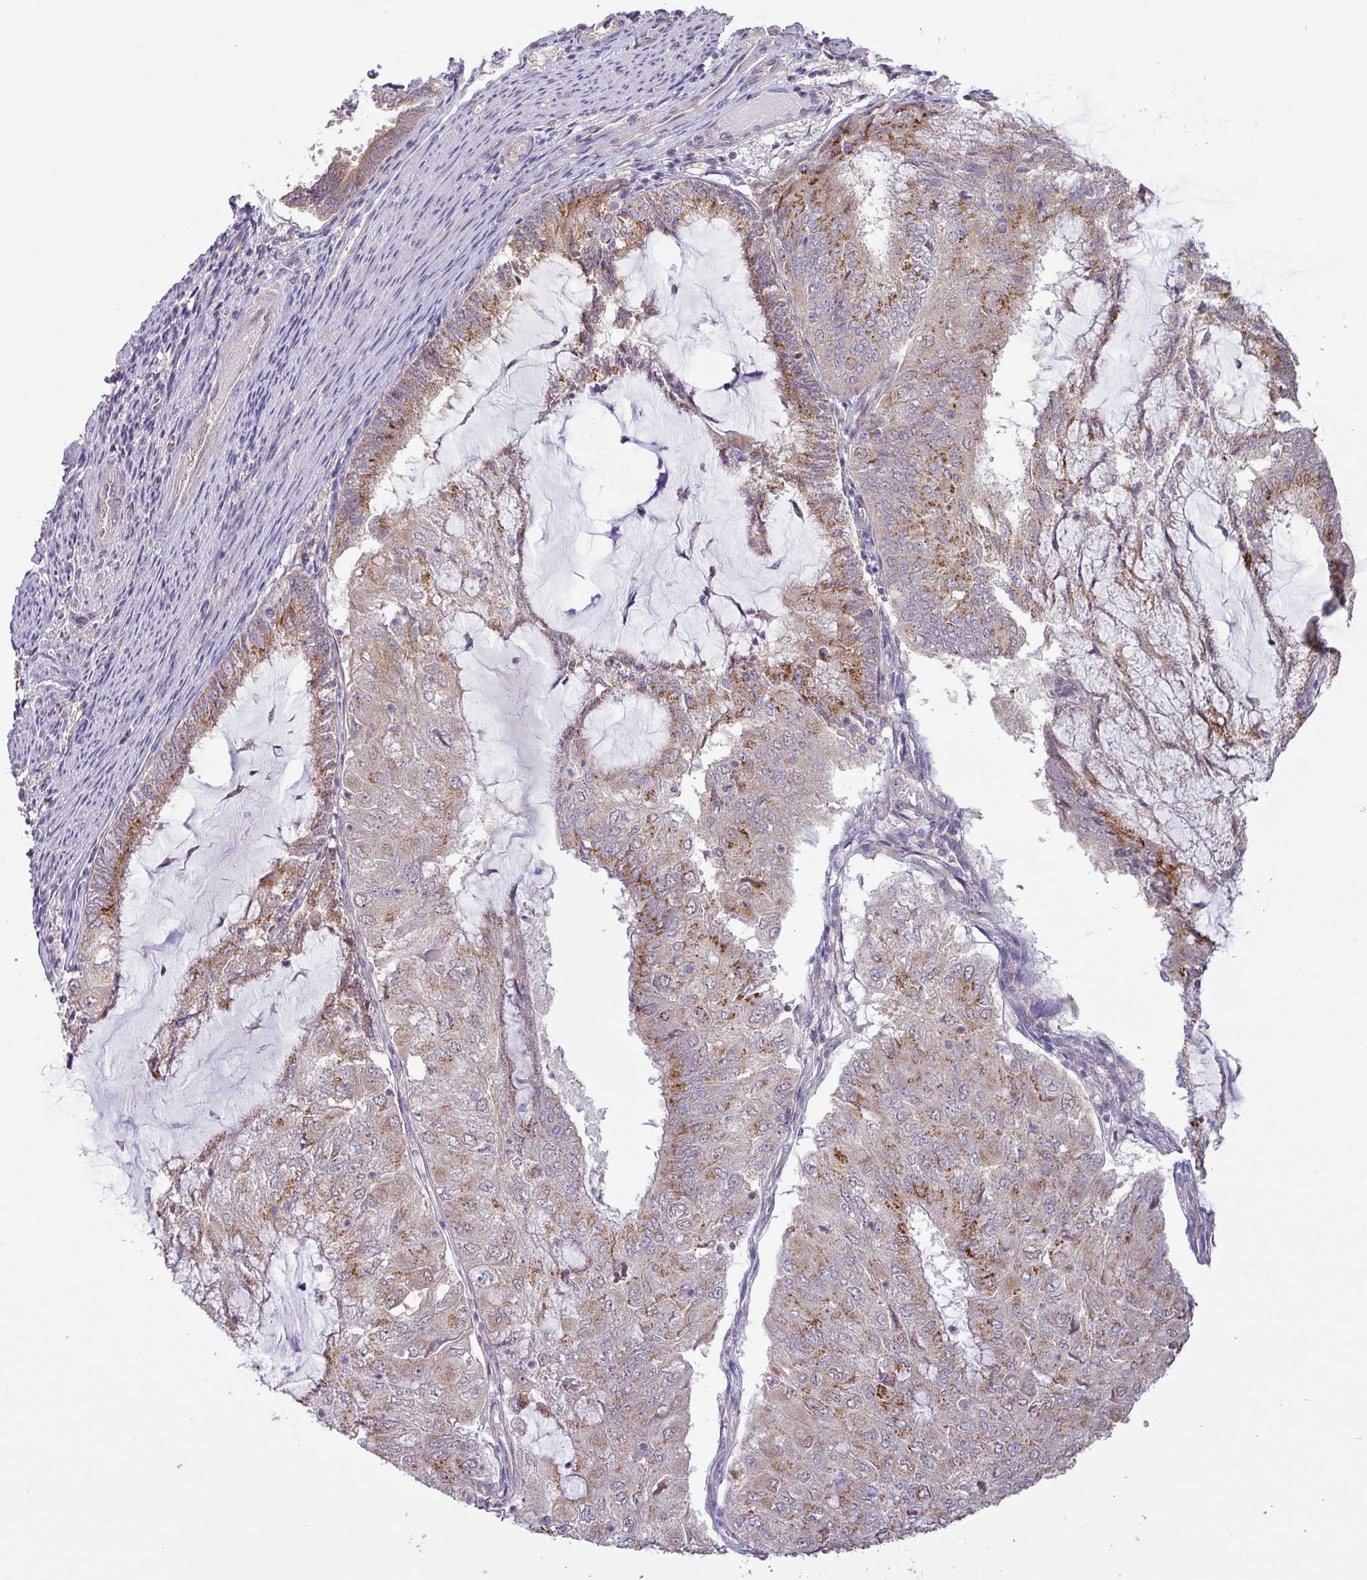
{"staining": {"intensity": "moderate", "quantity": "25%-75%", "location": "cytoplasmic/membranous"}, "tissue": "endometrial cancer", "cell_type": "Tumor cells", "image_type": "cancer", "snomed": [{"axis": "morphology", "description": "Adenocarcinoma, NOS"}, {"axis": "topography", "description": "Endometrium"}], "caption": "Immunohistochemical staining of endometrial cancer (adenocarcinoma) reveals moderate cytoplasmic/membranous protein expression in about 25%-75% of tumor cells. The staining is performed using DAB (3,3'-diaminobenzidine) brown chromogen to label protein expression. The nuclei are counter-stained blue using hematoxylin.", "gene": "GALNT12", "patient": {"sex": "female", "age": 81}}